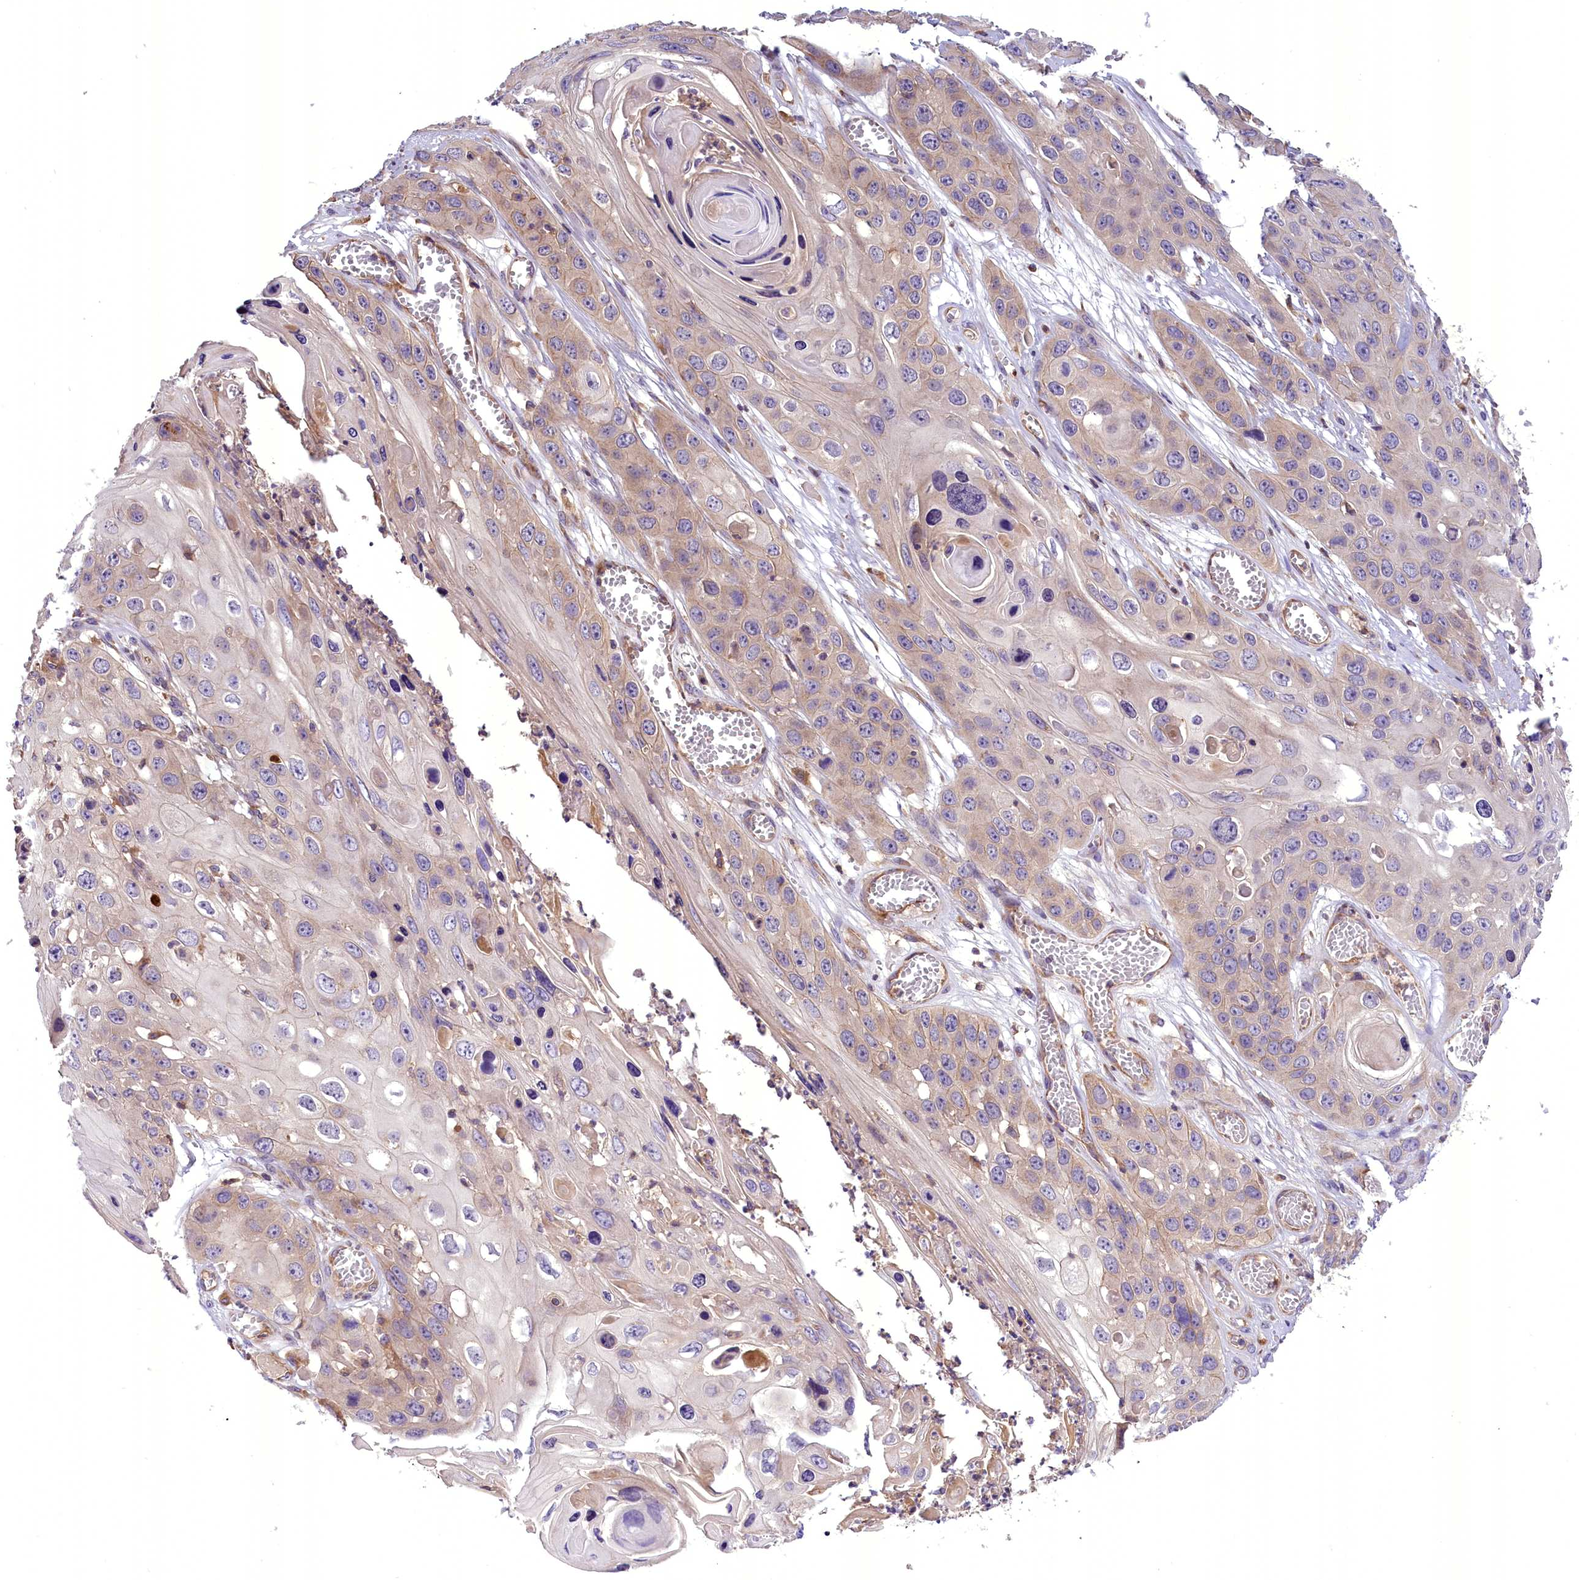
{"staining": {"intensity": "weak", "quantity": "25%-75%", "location": "cytoplasmic/membranous"}, "tissue": "skin cancer", "cell_type": "Tumor cells", "image_type": "cancer", "snomed": [{"axis": "morphology", "description": "Squamous cell carcinoma, NOS"}, {"axis": "topography", "description": "Skin"}], "caption": "There is low levels of weak cytoplasmic/membranous staining in tumor cells of skin cancer, as demonstrated by immunohistochemical staining (brown color).", "gene": "DNAJB9", "patient": {"sex": "male", "age": 55}}